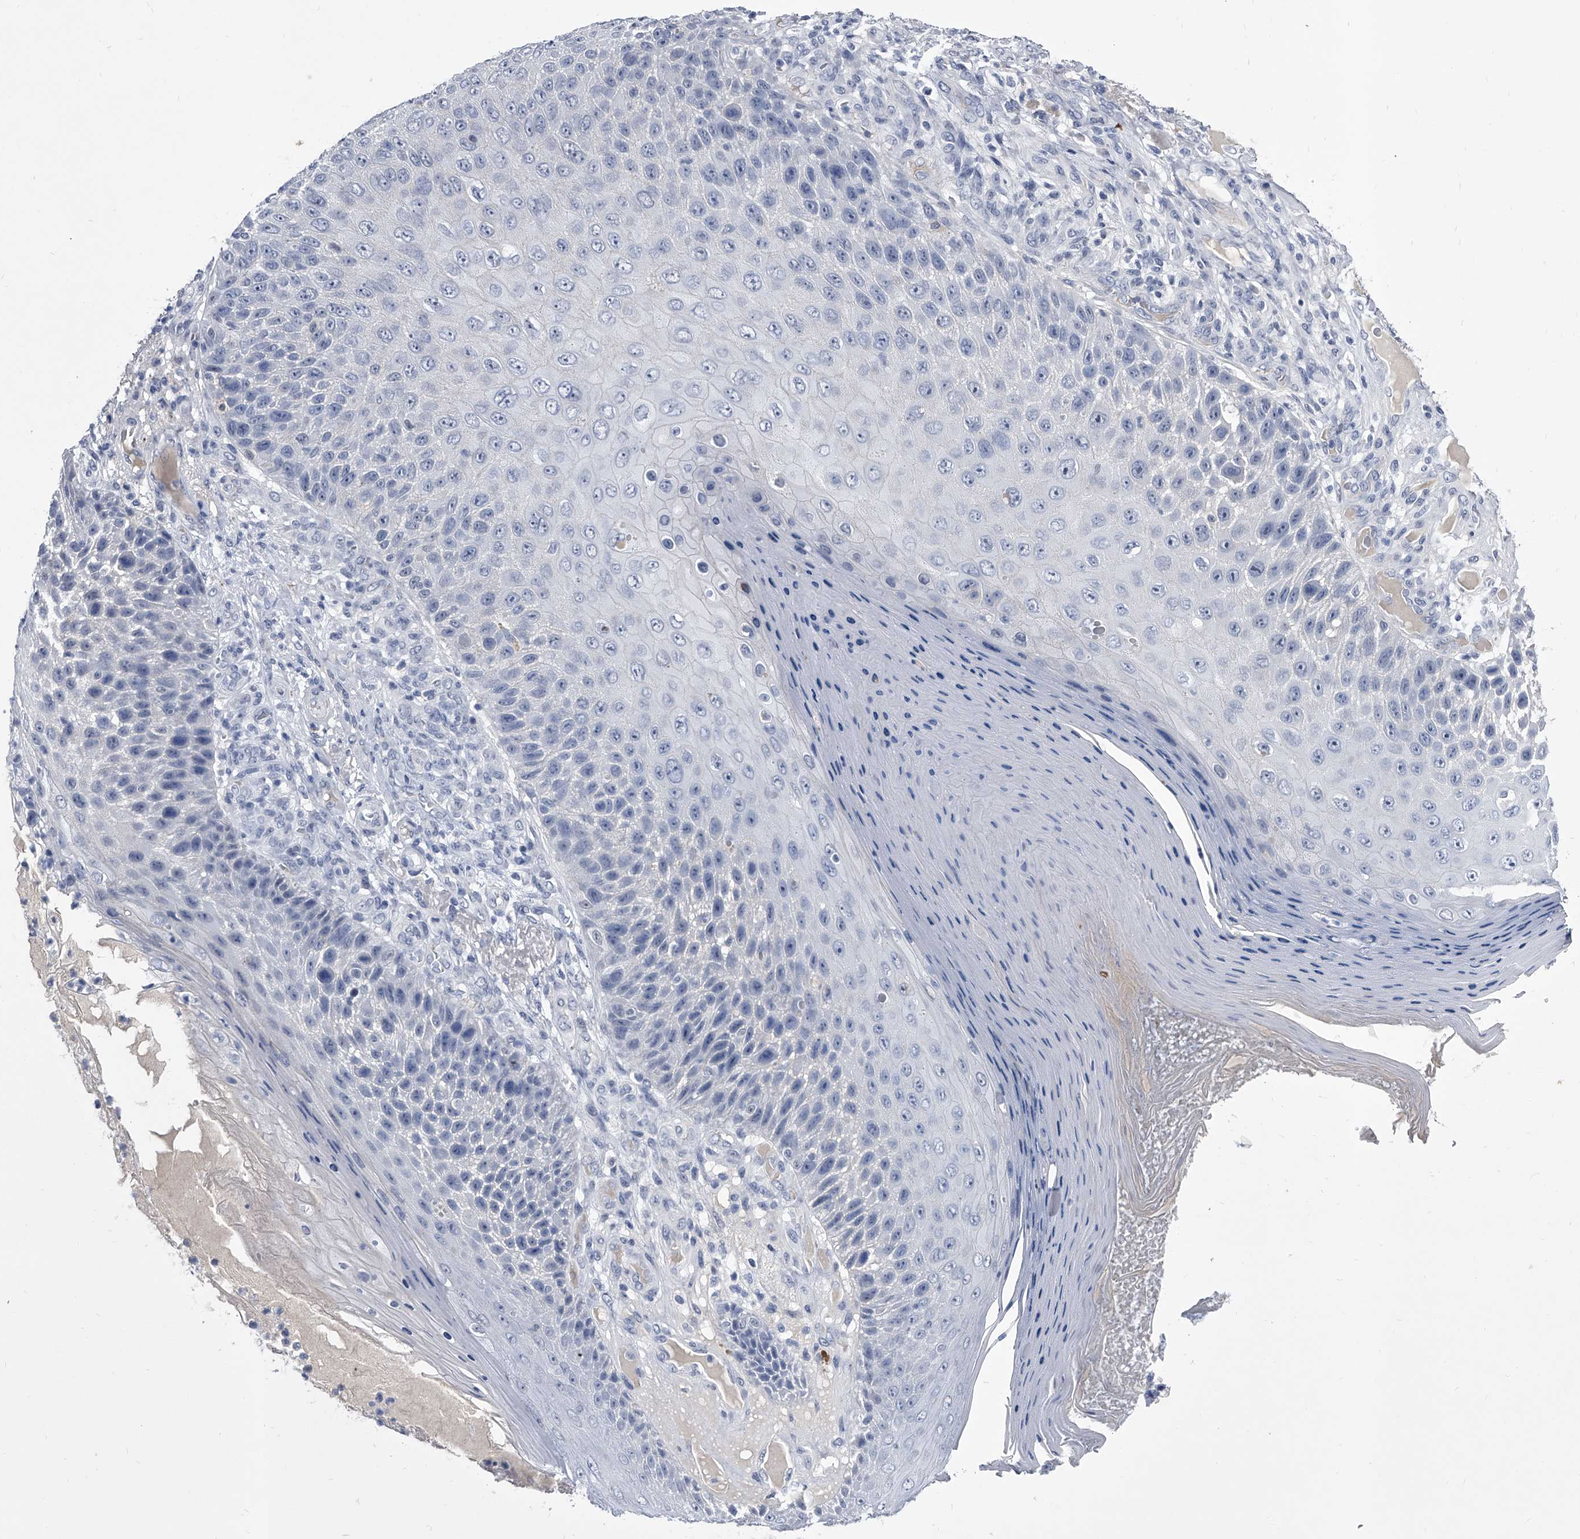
{"staining": {"intensity": "negative", "quantity": "none", "location": "none"}, "tissue": "skin cancer", "cell_type": "Tumor cells", "image_type": "cancer", "snomed": [{"axis": "morphology", "description": "Squamous cell carcinoma, NOS"}, {"axis": "topography", "description": "Skin"}], "caption": "Skin squamous cell carcinoma was stained to show a protein in brown. There is no significant expression in tumor cells. (DAB immunohistochemistry (IHC) visualized using brightfield microscopy, high magnification).", "gene": "CRISP2", "patient": {"sex": "female", "age": 88}}